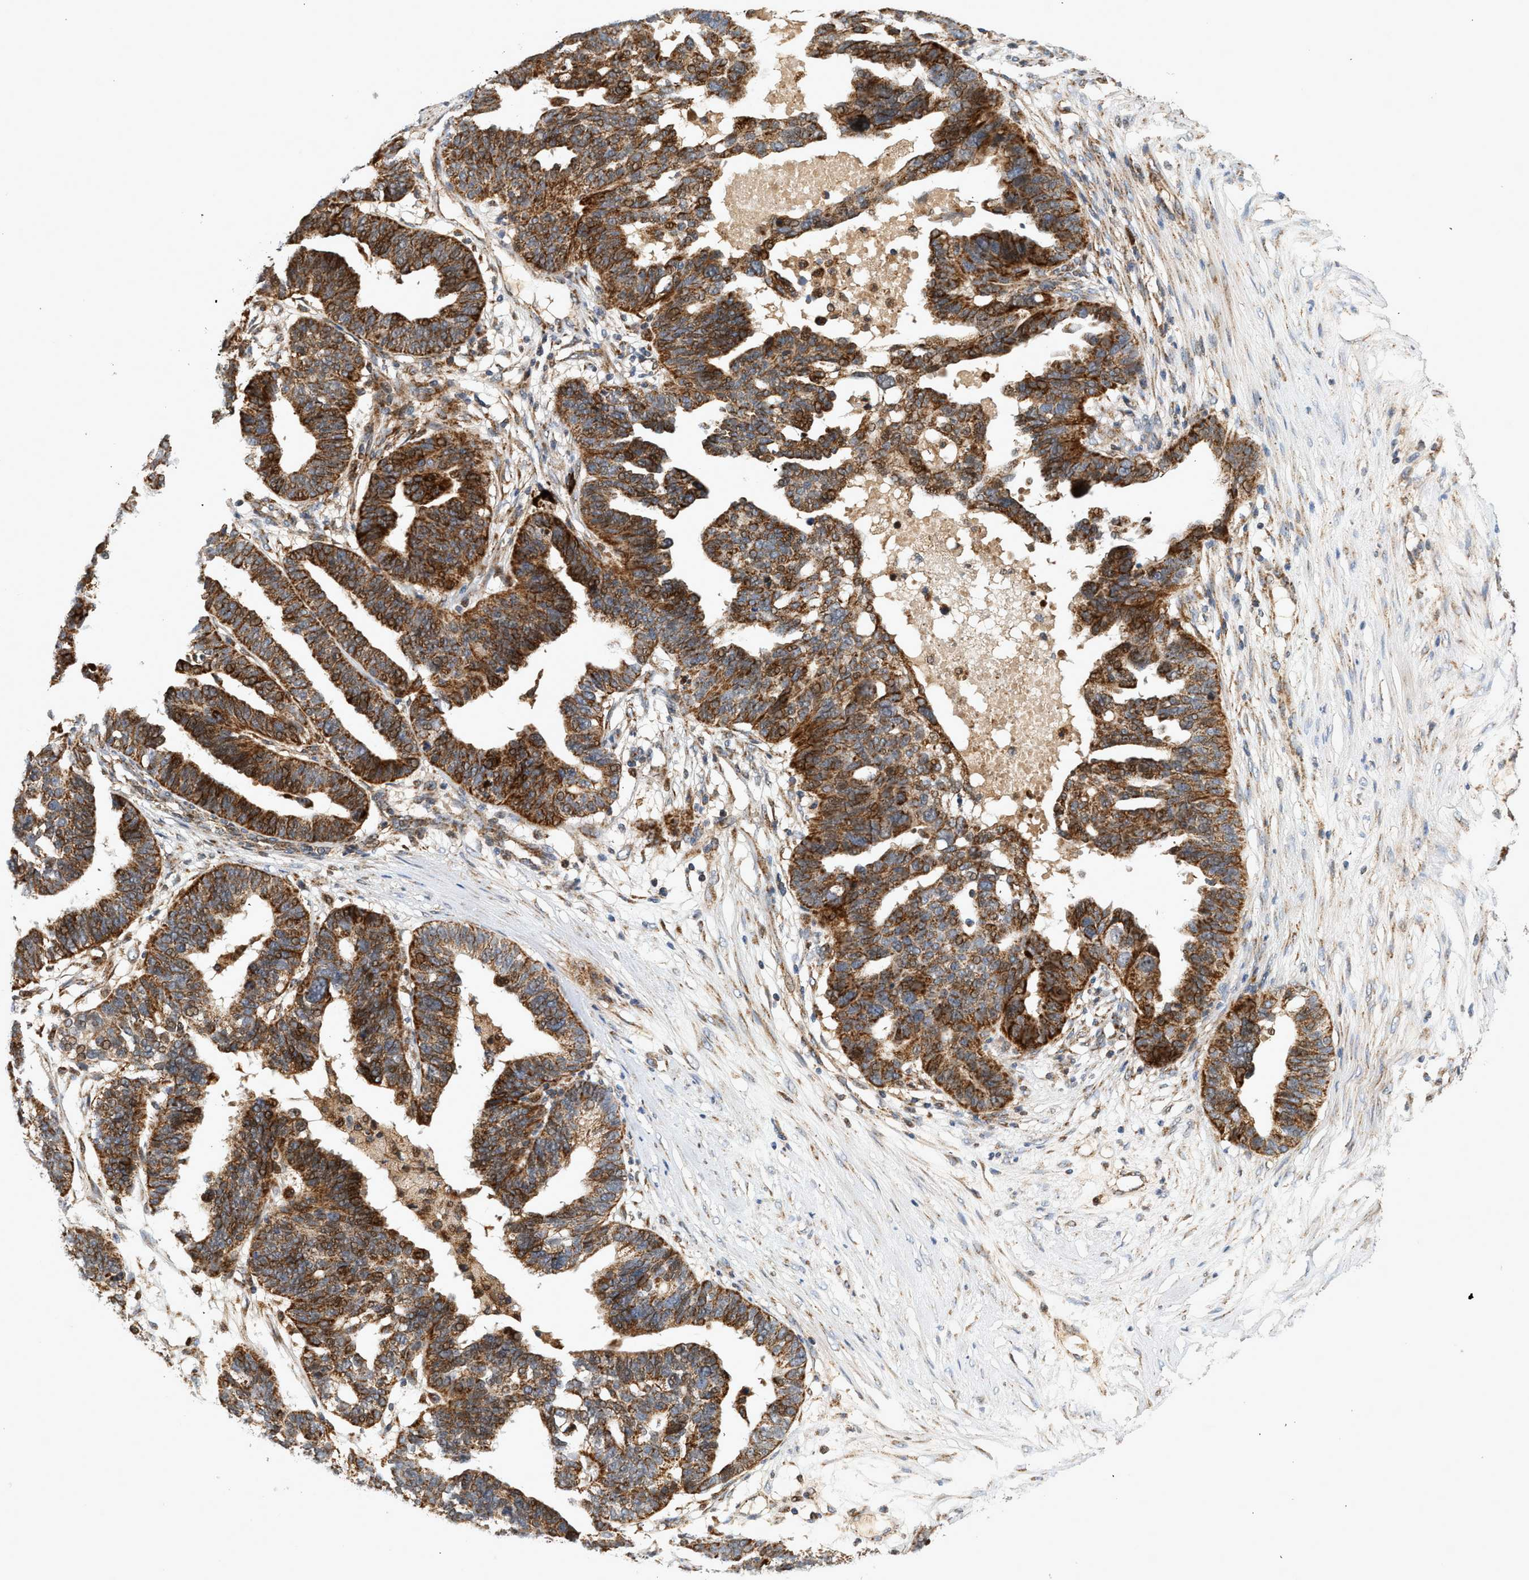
{"staining": {"intensity": "strong", "quantity": ">75%", "location": "cytoplasmic/membranous"}, "tissue": "ovarian cancer", "cell_type": "Tumor cells", "image_type": "cancer", "snomed": [{"axis": "morphology", "description": "Cystadenocarcinoma, serous, NOS"}, {"axis": "topography", "description": "Ovary"}], "caption": "Human ovarian serous cystadenocarcinoma stained with a brown dye reveals strong cytoplasmic/membranous positive staining in about >75% of tumor cells.", "gene": "MCU", "patient": {"sex": "female", "age": 59}}